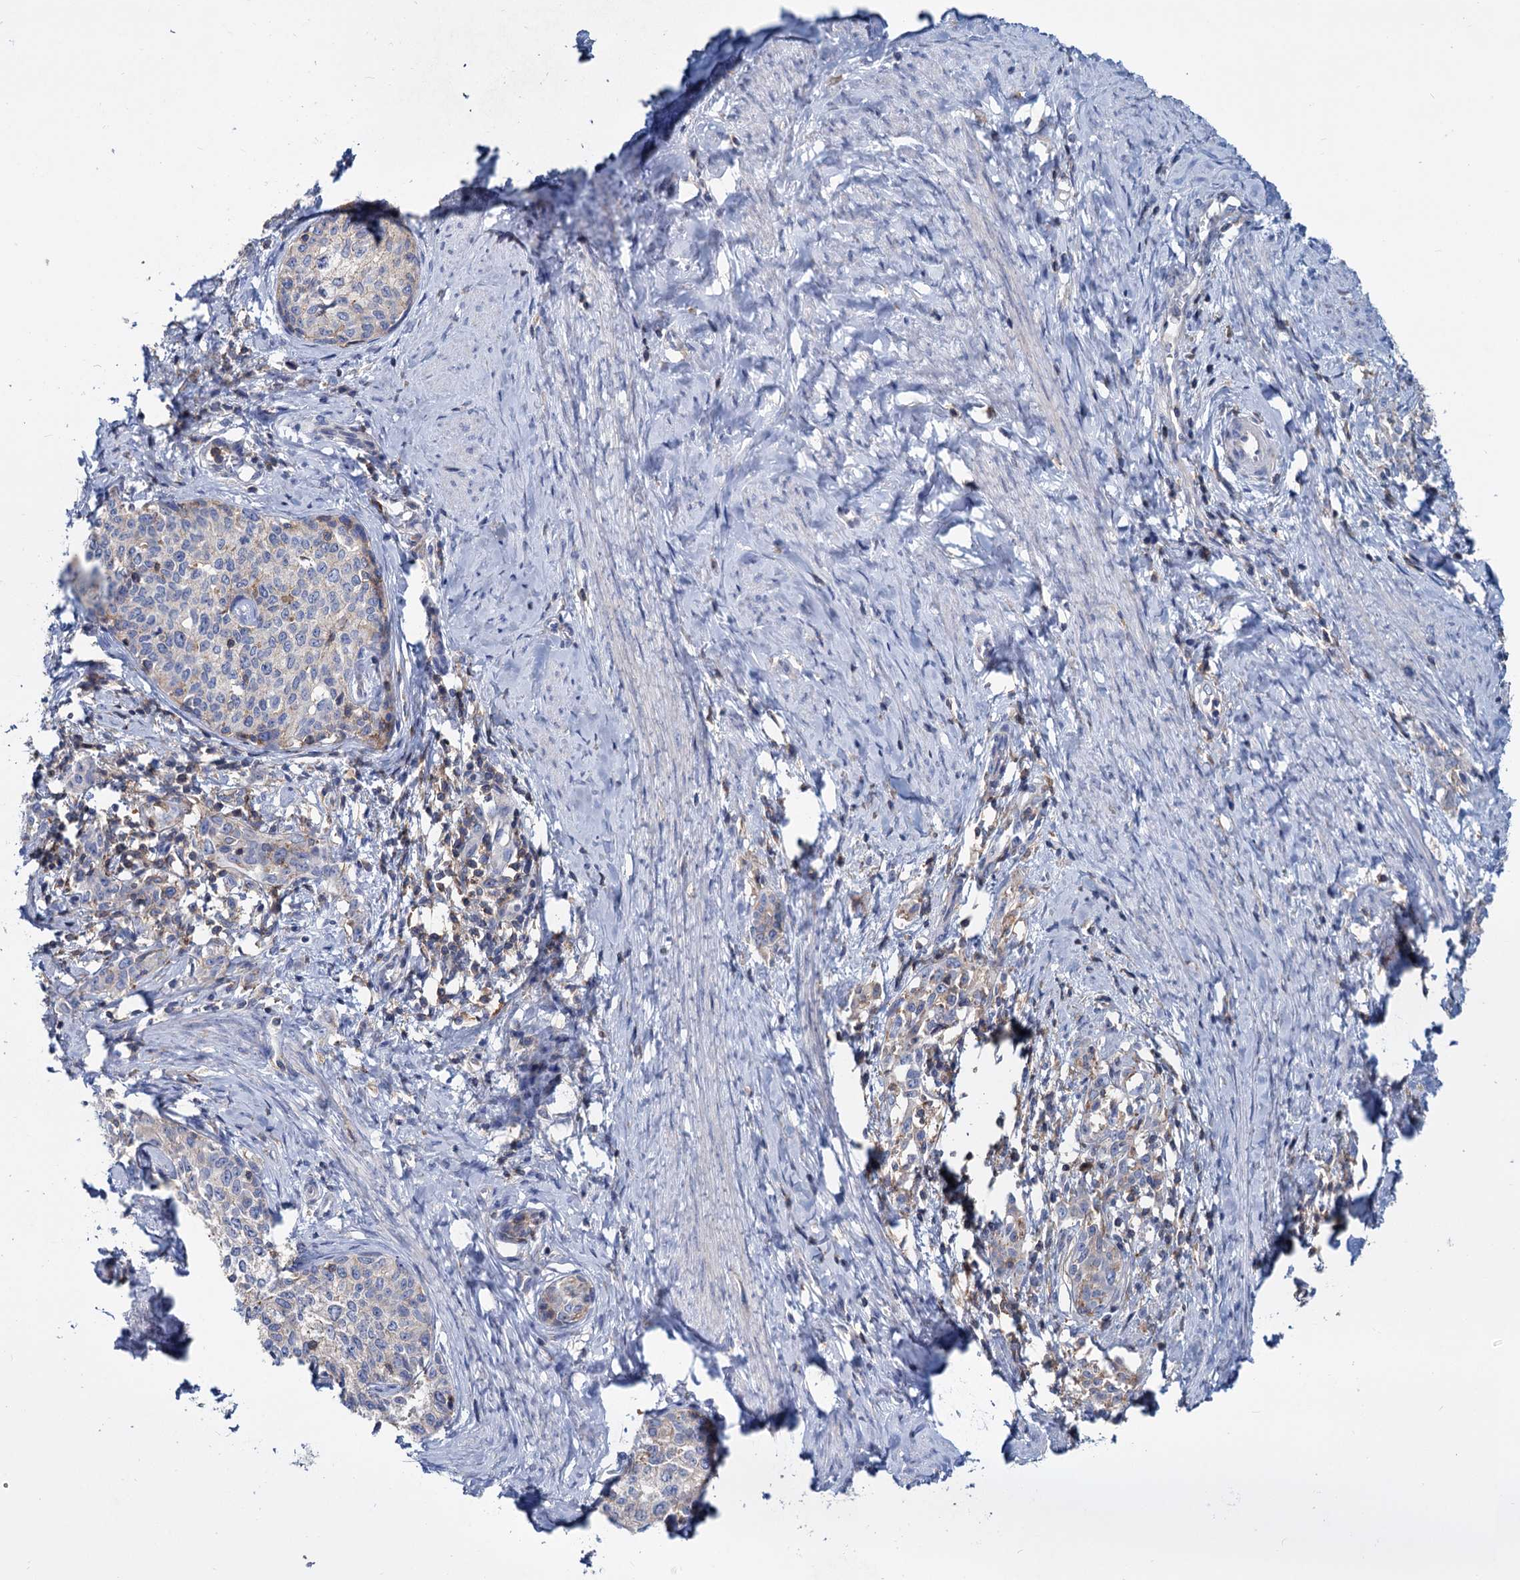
{"staining": {"intensity": "negative", "quantity": "none", "location": "none"}, "tissue": "cervical cancer", "cell_type": "Tumor cells", "image_type": "cancer", "snomed": [{"axis": "morphology", "description": "Squamous cell carcinoma, NOS"}, {"axis": "morphology", "description": "Adenocarcinoma, NOS"}, {"axis": "topography", "description": "Cervix"}], "caption": "Cervical cancer was stained to show a protein in brown. There is no significant staining in tumor cells.", "gene": "LRCH4", "patient": {"sex": "female", "age": 52}}